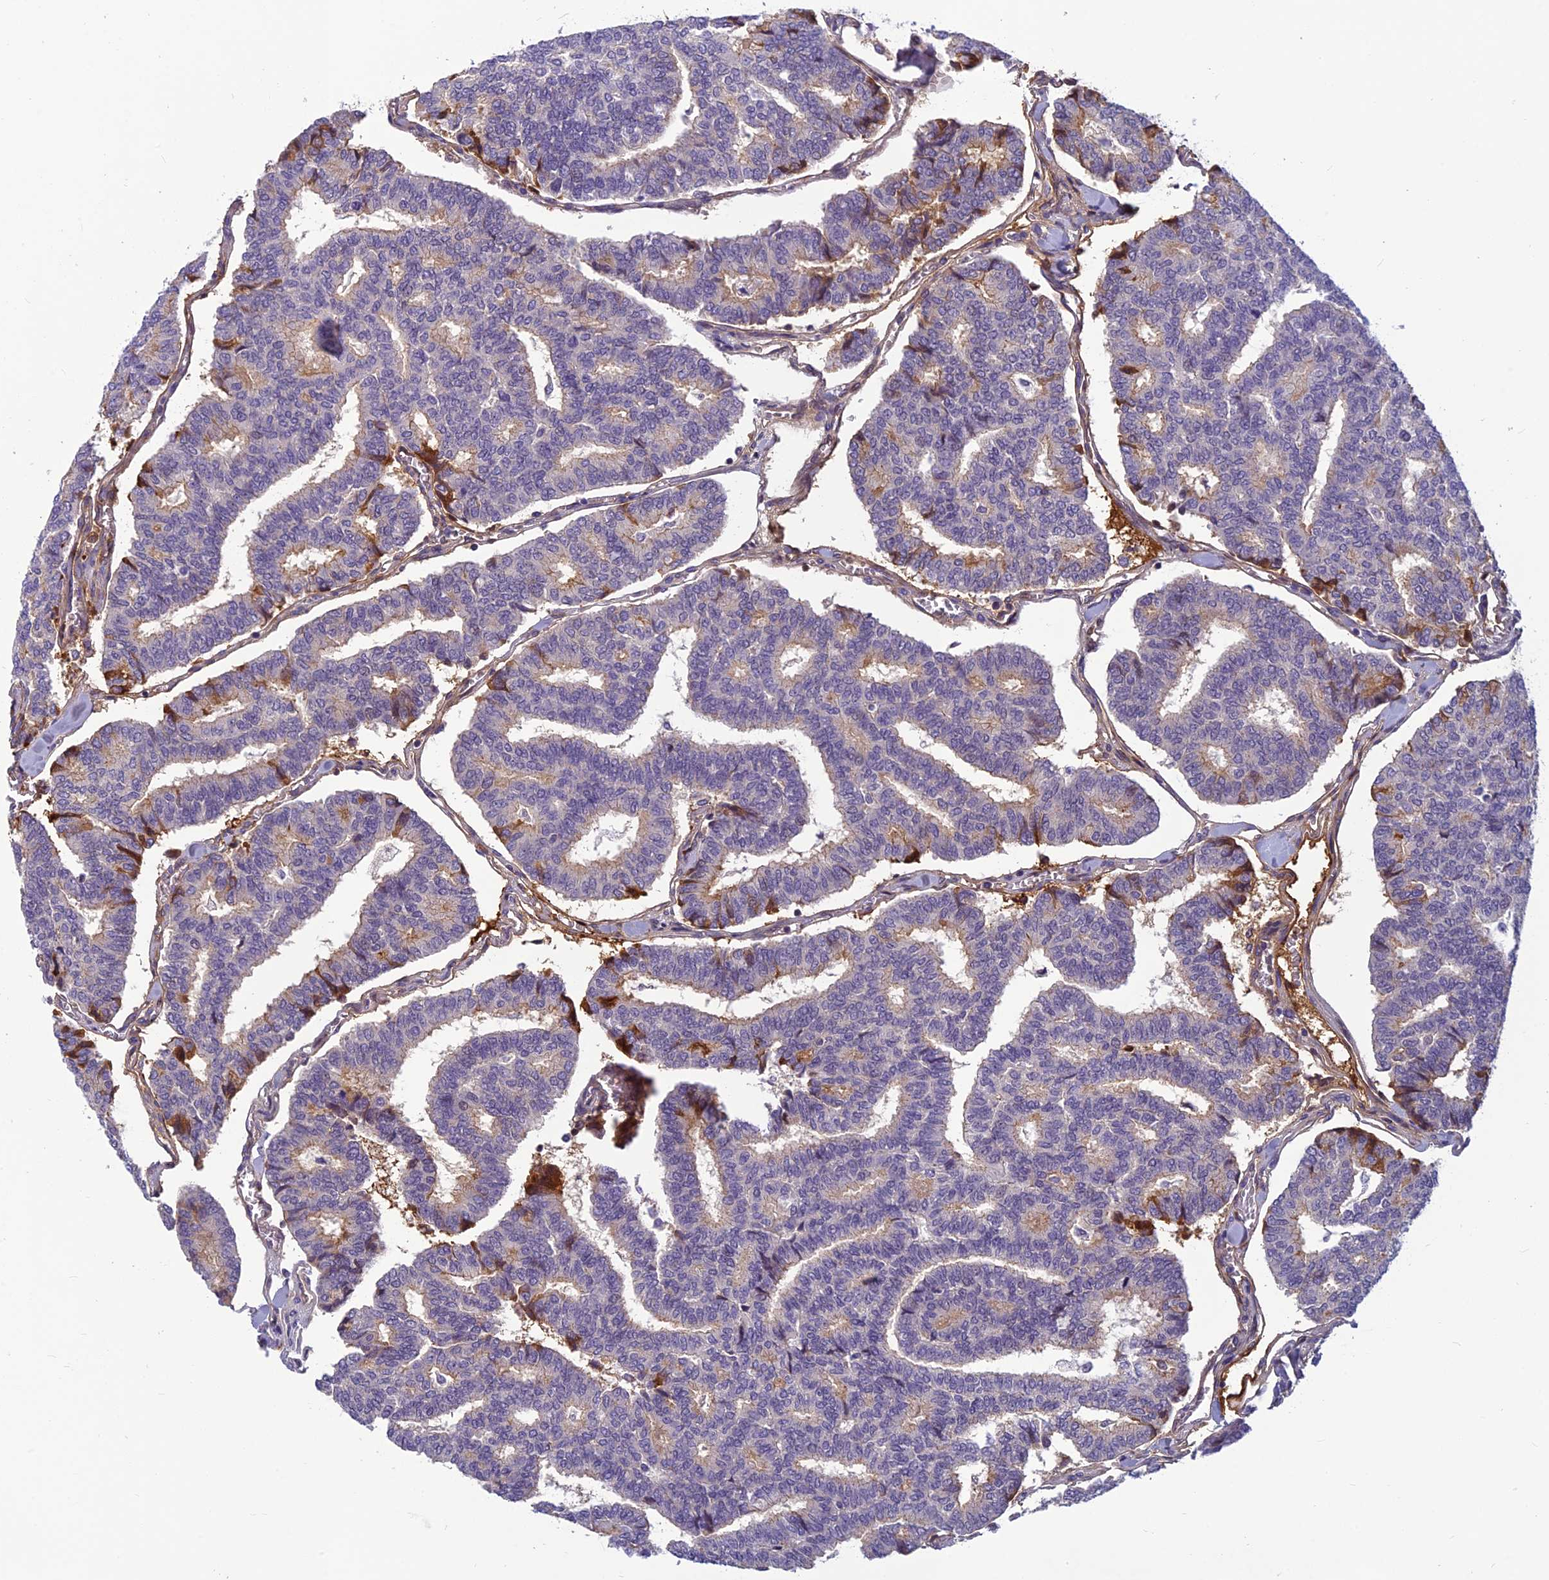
{"staining": {"intensity": "negative", "quantity": "none", "location": "none"}, "tissue": "thyroid cancer", "cell_type": "Tumor cells", "image_type": "cancer", "snomed": [{"axis": "morphology", "description": "Papillary adenocarcinoma, NOS"}, {"axis": "topography", "description": "Thyroid gland"}], "caption": "DAB immunohistochemical staining of papillary adenocarcinoma (thyroid) displays no significant positivity in tumor cells.", "gene": "CLEC11A", "patient": {"sex": "female", "age": 35}}